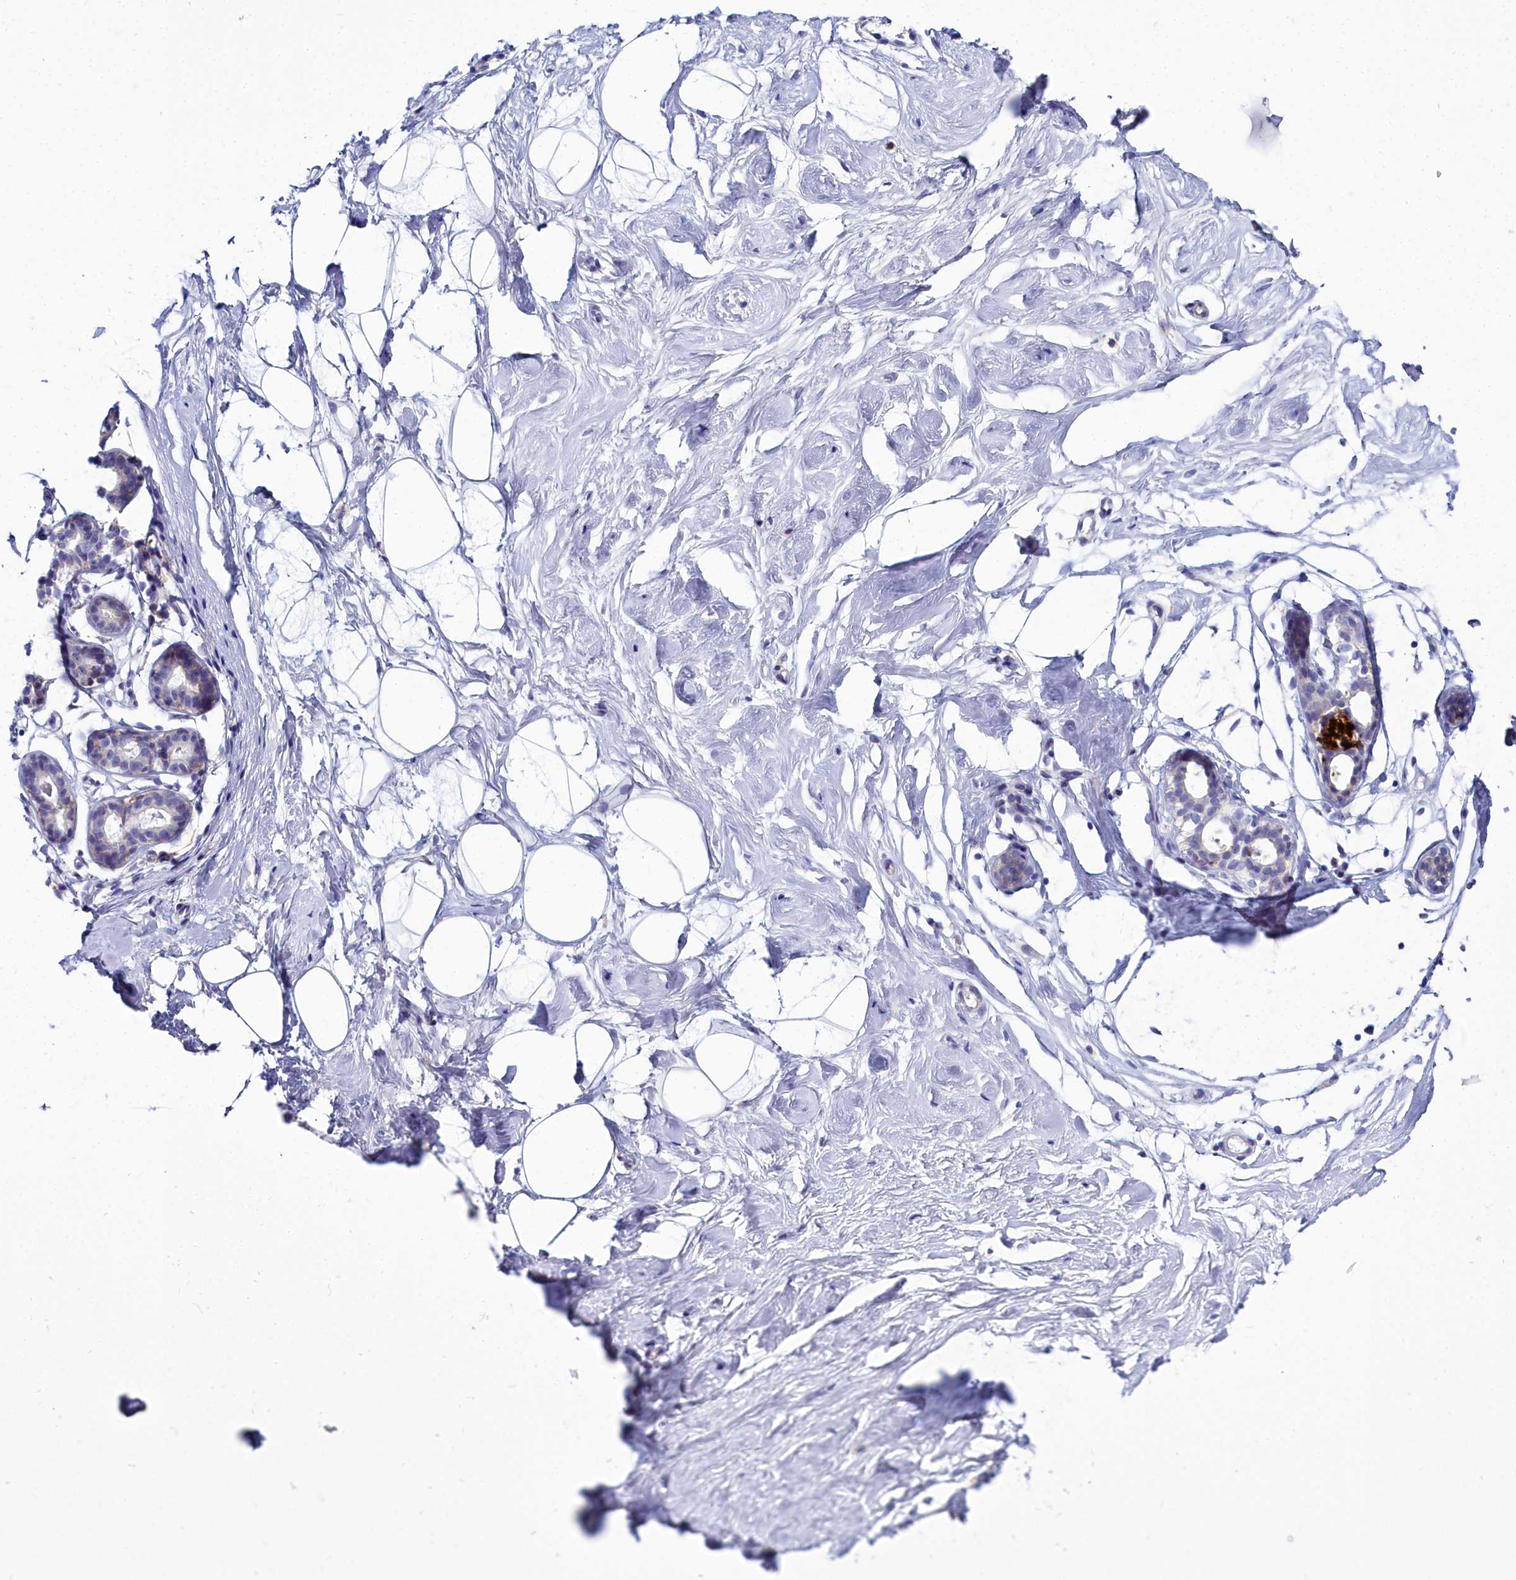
{"staining": {"intensity": "negative", "quantity": "none", "location": "none"}, "tissue": "breast", "cell_type": "Adipocytes", "image_type": "normal", "snomed": [{"axis": "morphology", "description": "Normal tissue, NOS"}, {"axis": "morphology", "description": "Adenoma, NOS"}, {"axis": "topography", "description": "Breast"}], "caption": "Adipocytes show no significant protein positivity in unremarkable breast. (Immunohistochemistry (ihc), brightfield microscopy, high magnification).", "gene": "ELAPOR2", "patient": {"sex": "female", "age": 23}}